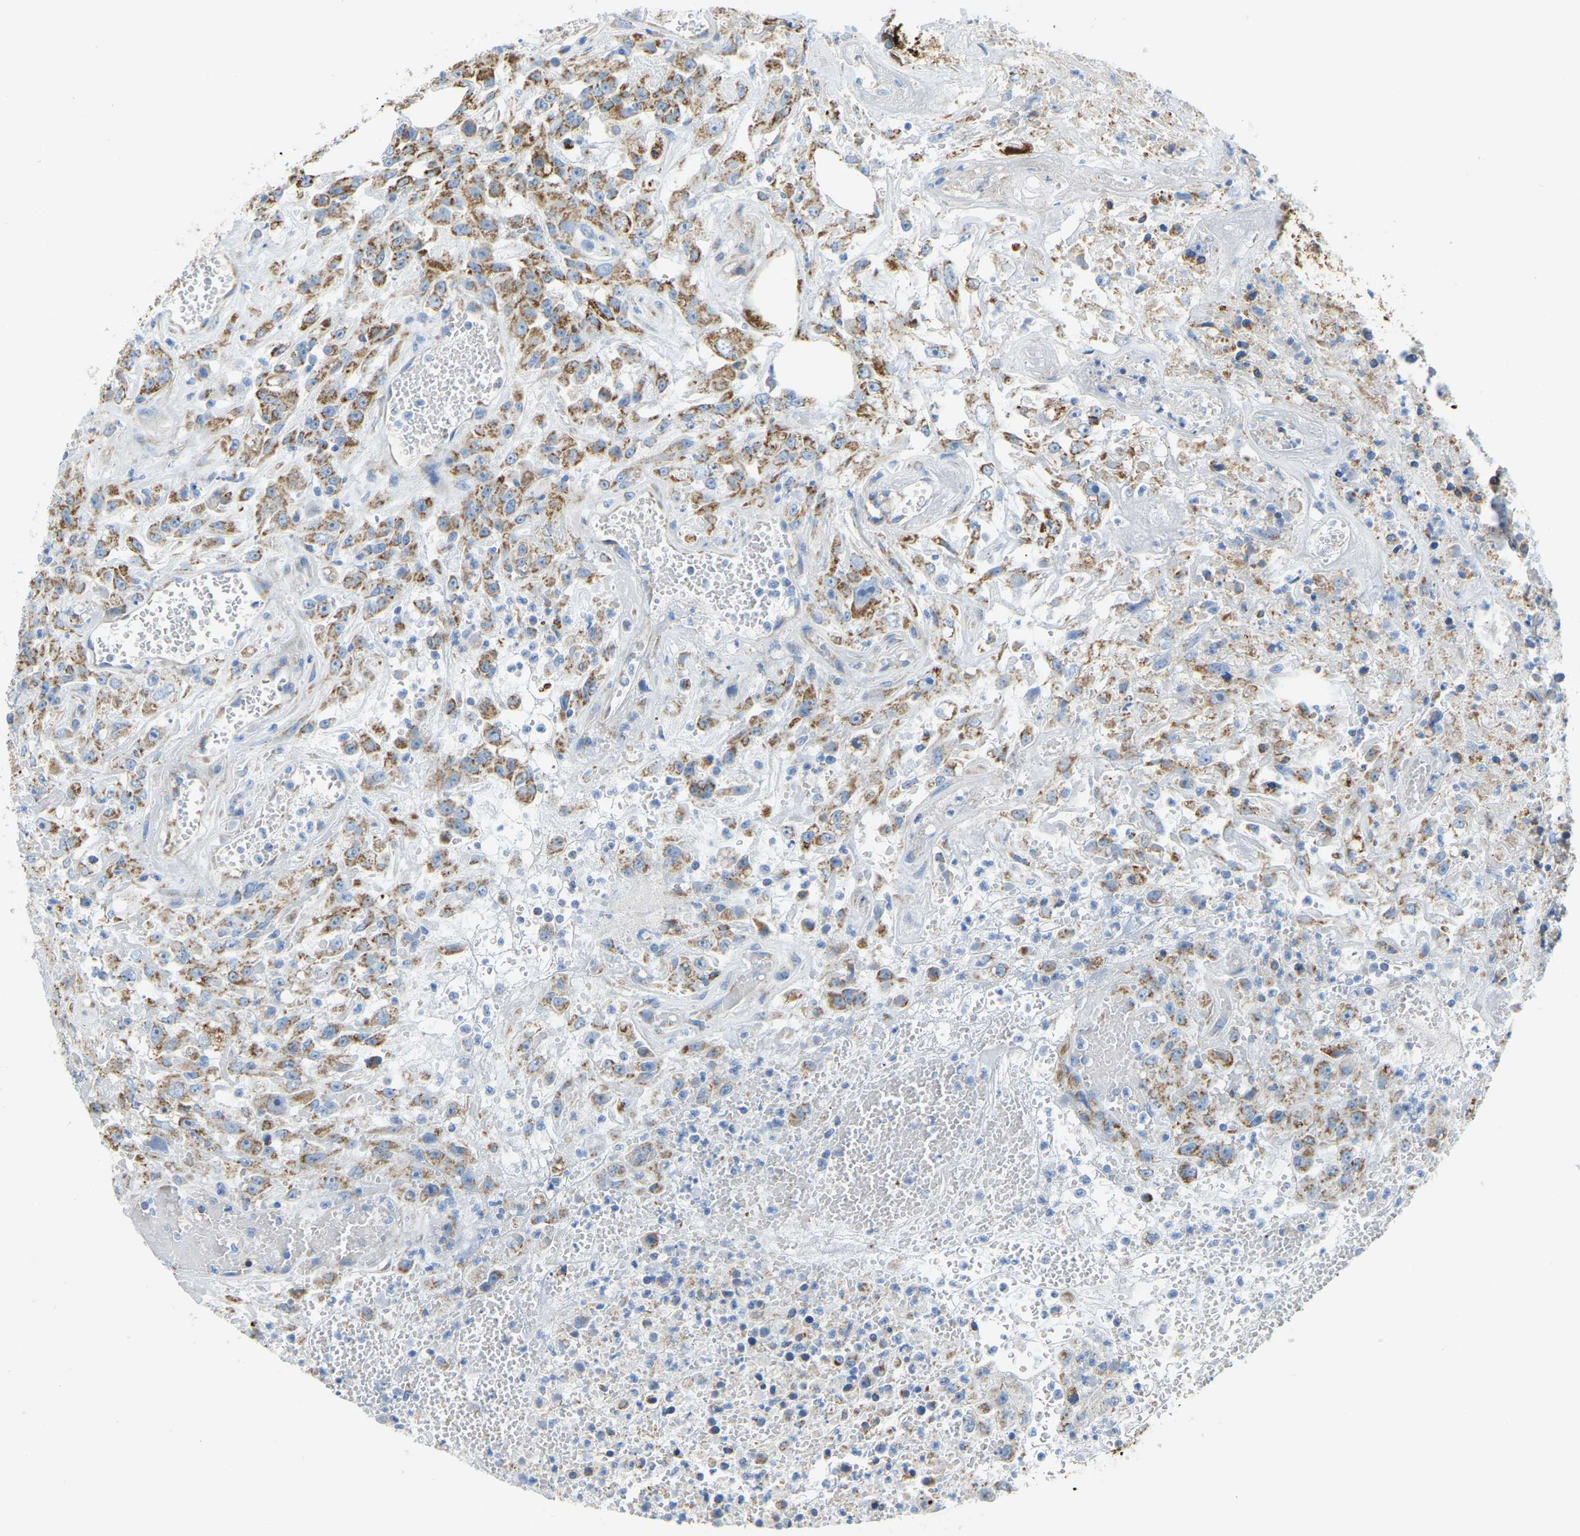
{"staining": {"intensity": "moderate", "quantity": "25%-75%", "location": "cytoplasmic/membranous"}, "tissue": "urothelial cancer", "cell_type": "Tumor cells", "image_type": "cancer", "snomed": [{"axis": "morphology", "description": "Urothelial carcinoma, High grade"}, {"axis": "topography", "description": "Urinary bladder"}], "caption": "DAB (3,3'-diaminobenzidine) immunohistochemical staining of high-grade urothelial carcinoma demonstrates moderate cytoplasmic/membranous protein expression in about 25%-75% of tumor cells. (DAB (3,3'-diaminobenzidine) IHC with brightfield microscopy, high magnification).", "gene": "GDA", "patient": {"sex": "male", "age": 46}}